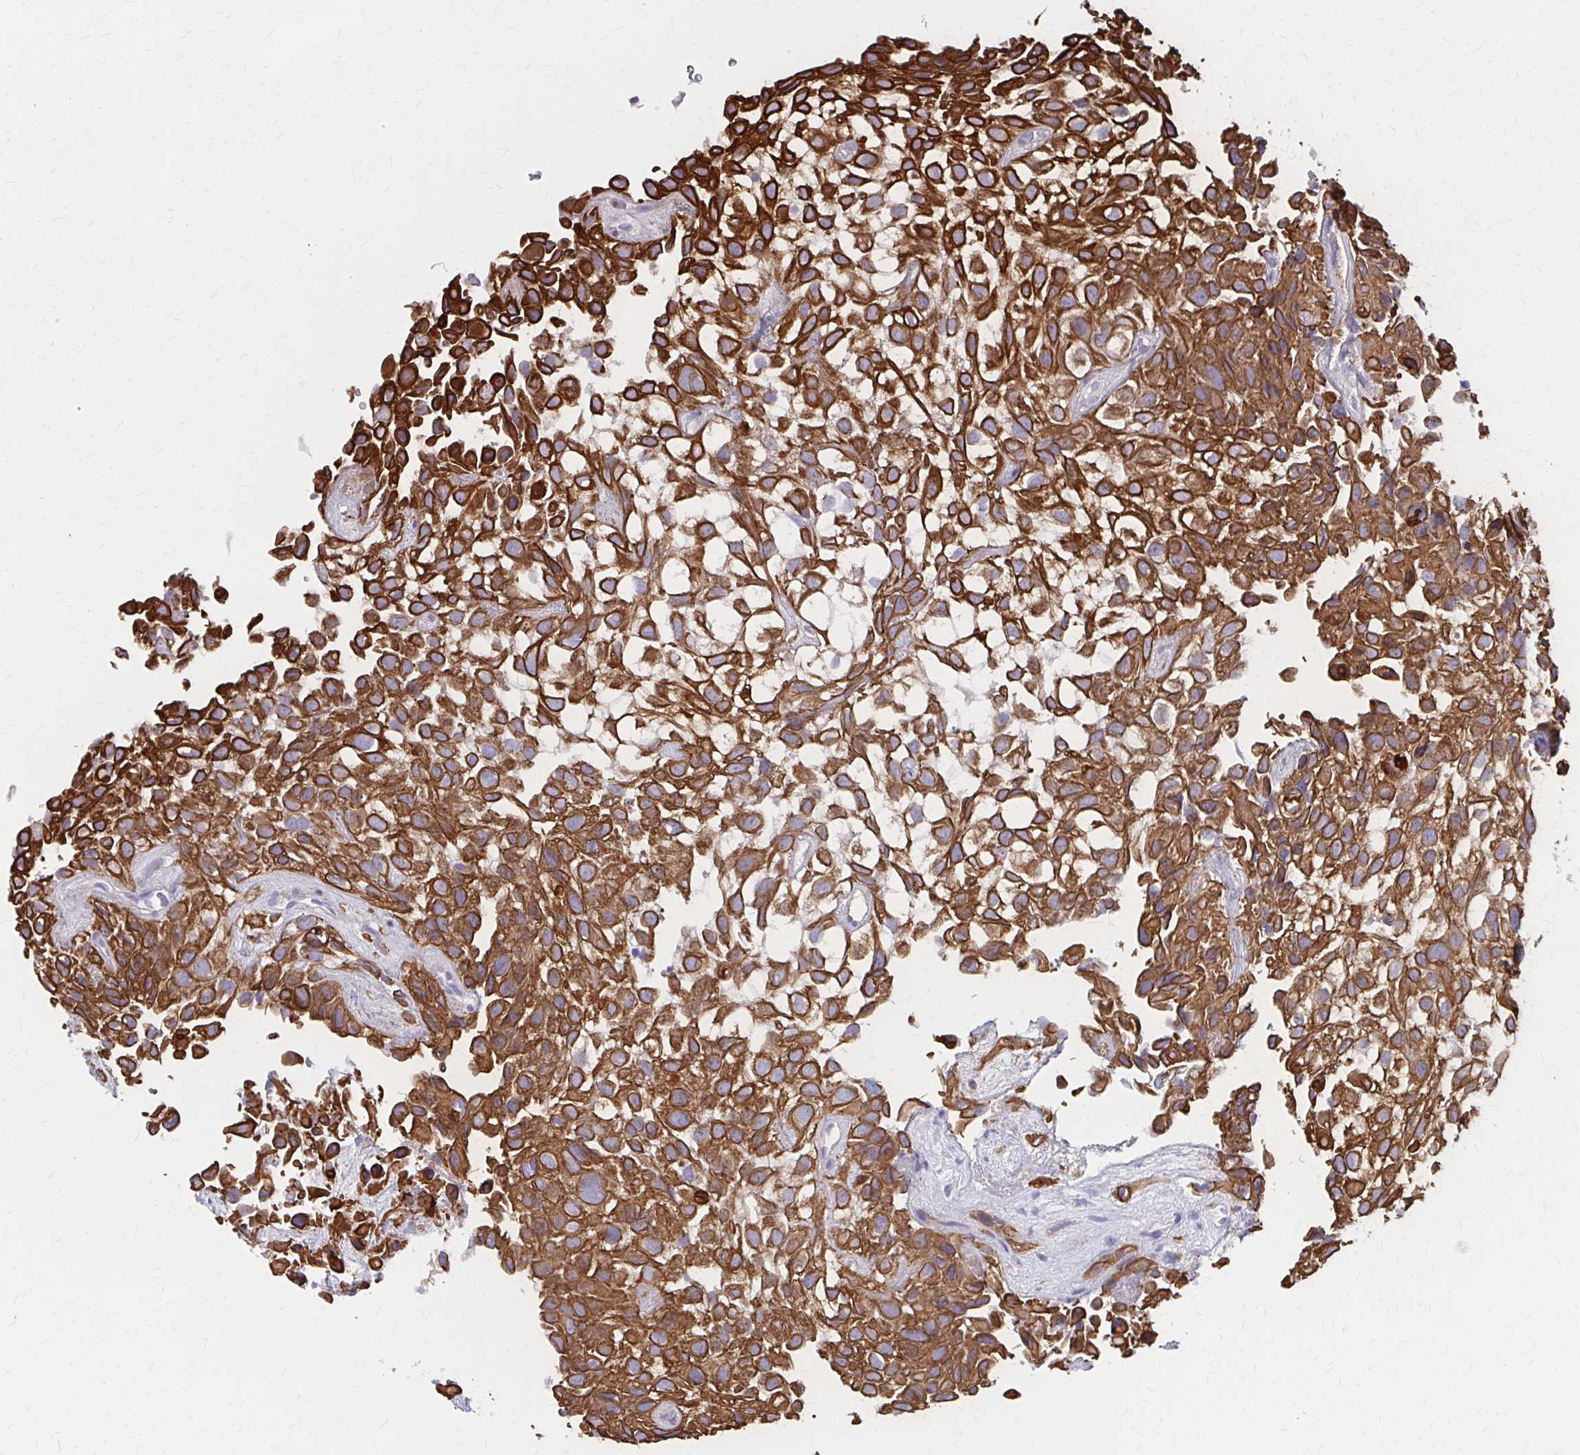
{"staining": {"intensity": "strong", "quantity": ">75%", "location": "cytoplasmic/membranous"}, "tissue": "urothelial cancer", "cell_type": "Tumor cells", "image_type": "cancer", "snomed": [{"axis": "morphology", "description": "Urothelial carcinoma, High grade"}, {"axis": "topography", "description": "Urinary bladder"}], "caption": "Protein staining displays strong cytoplasmic/membranous expression in about >75% of tumor cells in urothelial cancer. (Brightfield microscopy of DAB IHC at high magnification).", "gene": "GLYATL2", "patient": {"sex": "male", "age": 56}}